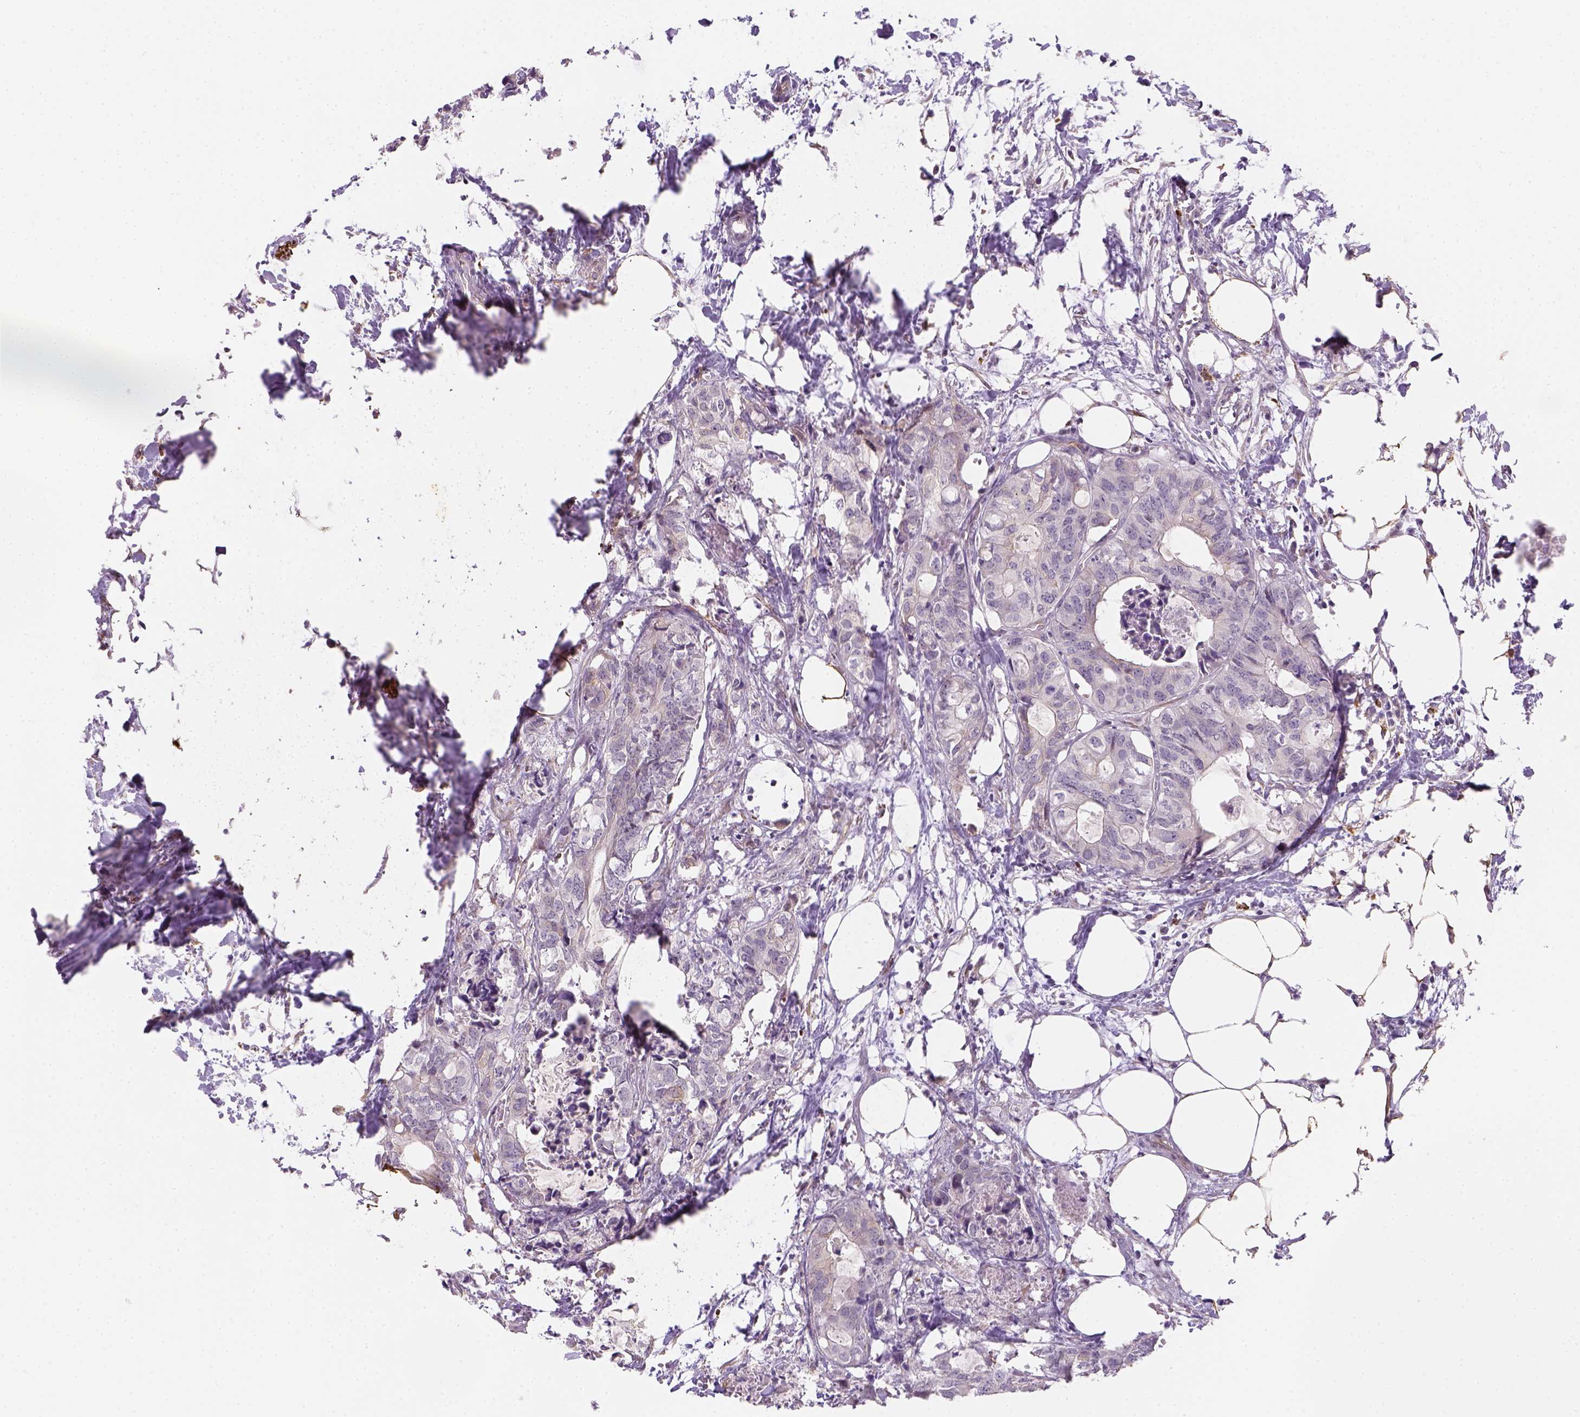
{"staining": {"intensity": "negative", "quantity": "none", "location": "none"}, "tissue": "colorectal cancer", "cell_type": "Tumor cells", "image_type": "cancer", "snomed": [{"axis": "morphology", "description": "Adenocarcinoma, NOS"}, {"axis": "topography", "description": "Colon"}, {"axis": "topography", "description": "Rectum"}], "caption": "Tumor cells show no significant expression in colorectal cancer.", "gene": "CACNB1", "patient": {"sex": "male", "age": 57}}